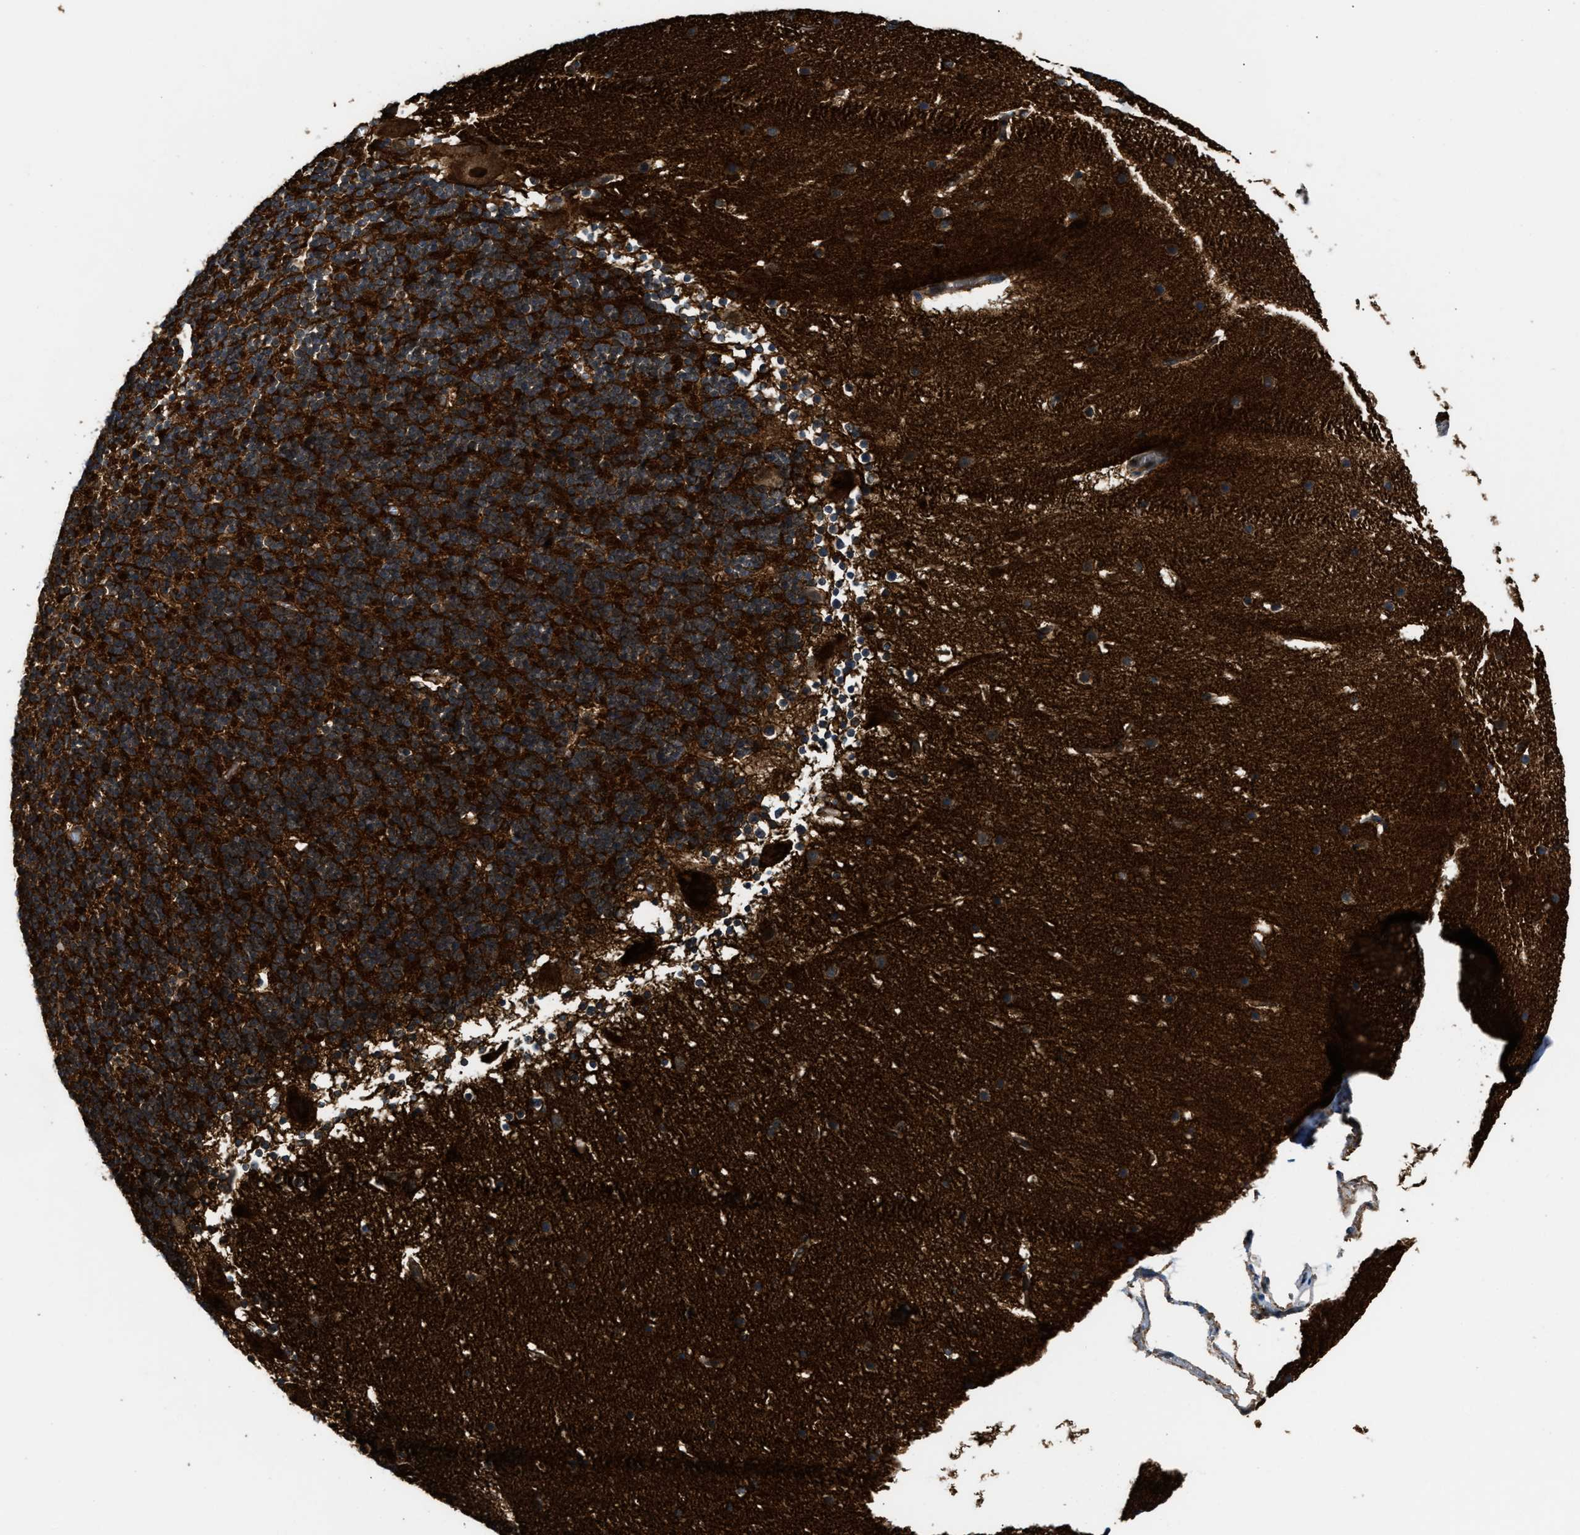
{"staining": {"intensity": "strong", "quantity": ">75%", "location": "cytoplasmic/membranous"}, "tissue": "cerebellum", "cell_type": "Cells in granular layer", "image_type": "normal", "snomed": [{"axis": "morphology", "description": "Normal tissue, NOS"}, {"axis": "topography", "description": "Cerebellum"}], "caption": "Protein expression analysis of normal human cerebellum reveals strong cytoplasmic/membranous positivity in approximately >75% of cells in granular layer. (DAB IHC with brightfield microscopy, high magnification).", "gene": "COPS2", "patient": {"sex": "male", "age": 45}}